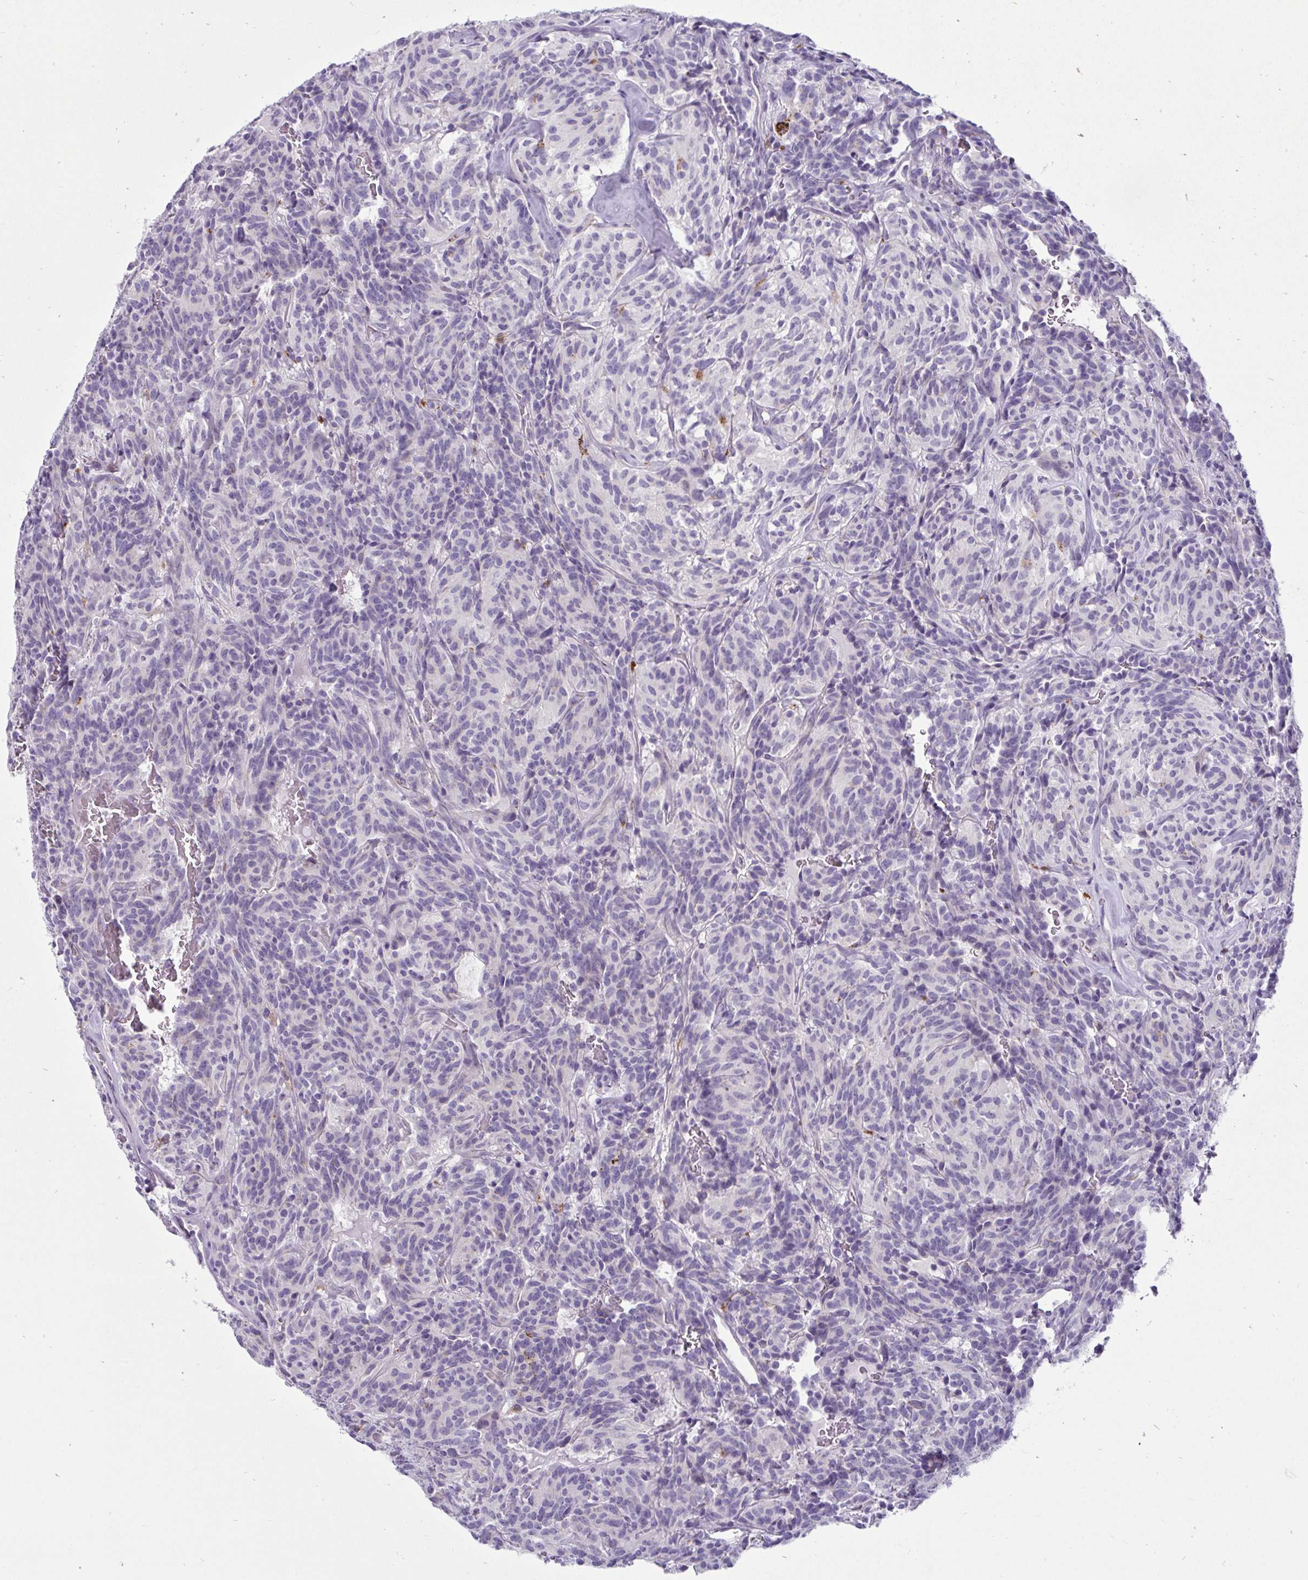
{"staining": {"intensity": "negative", "quantity": "none", "location": "none"}, "tissue": "carcinoid", "cell_type": "Tumor cells", "image_type": "cancer", "snomed": [{"axis": "morphology", "description": "Carcinoid, malignant, NOS"}, {"axis": "topography", "description": "Lung"}], "caption": "Micrograph shows no protein positivity in tumor cells of carcinoid tissue.", "gene": "CTSZ", "patient": {"sex": "female", "age": 61}}